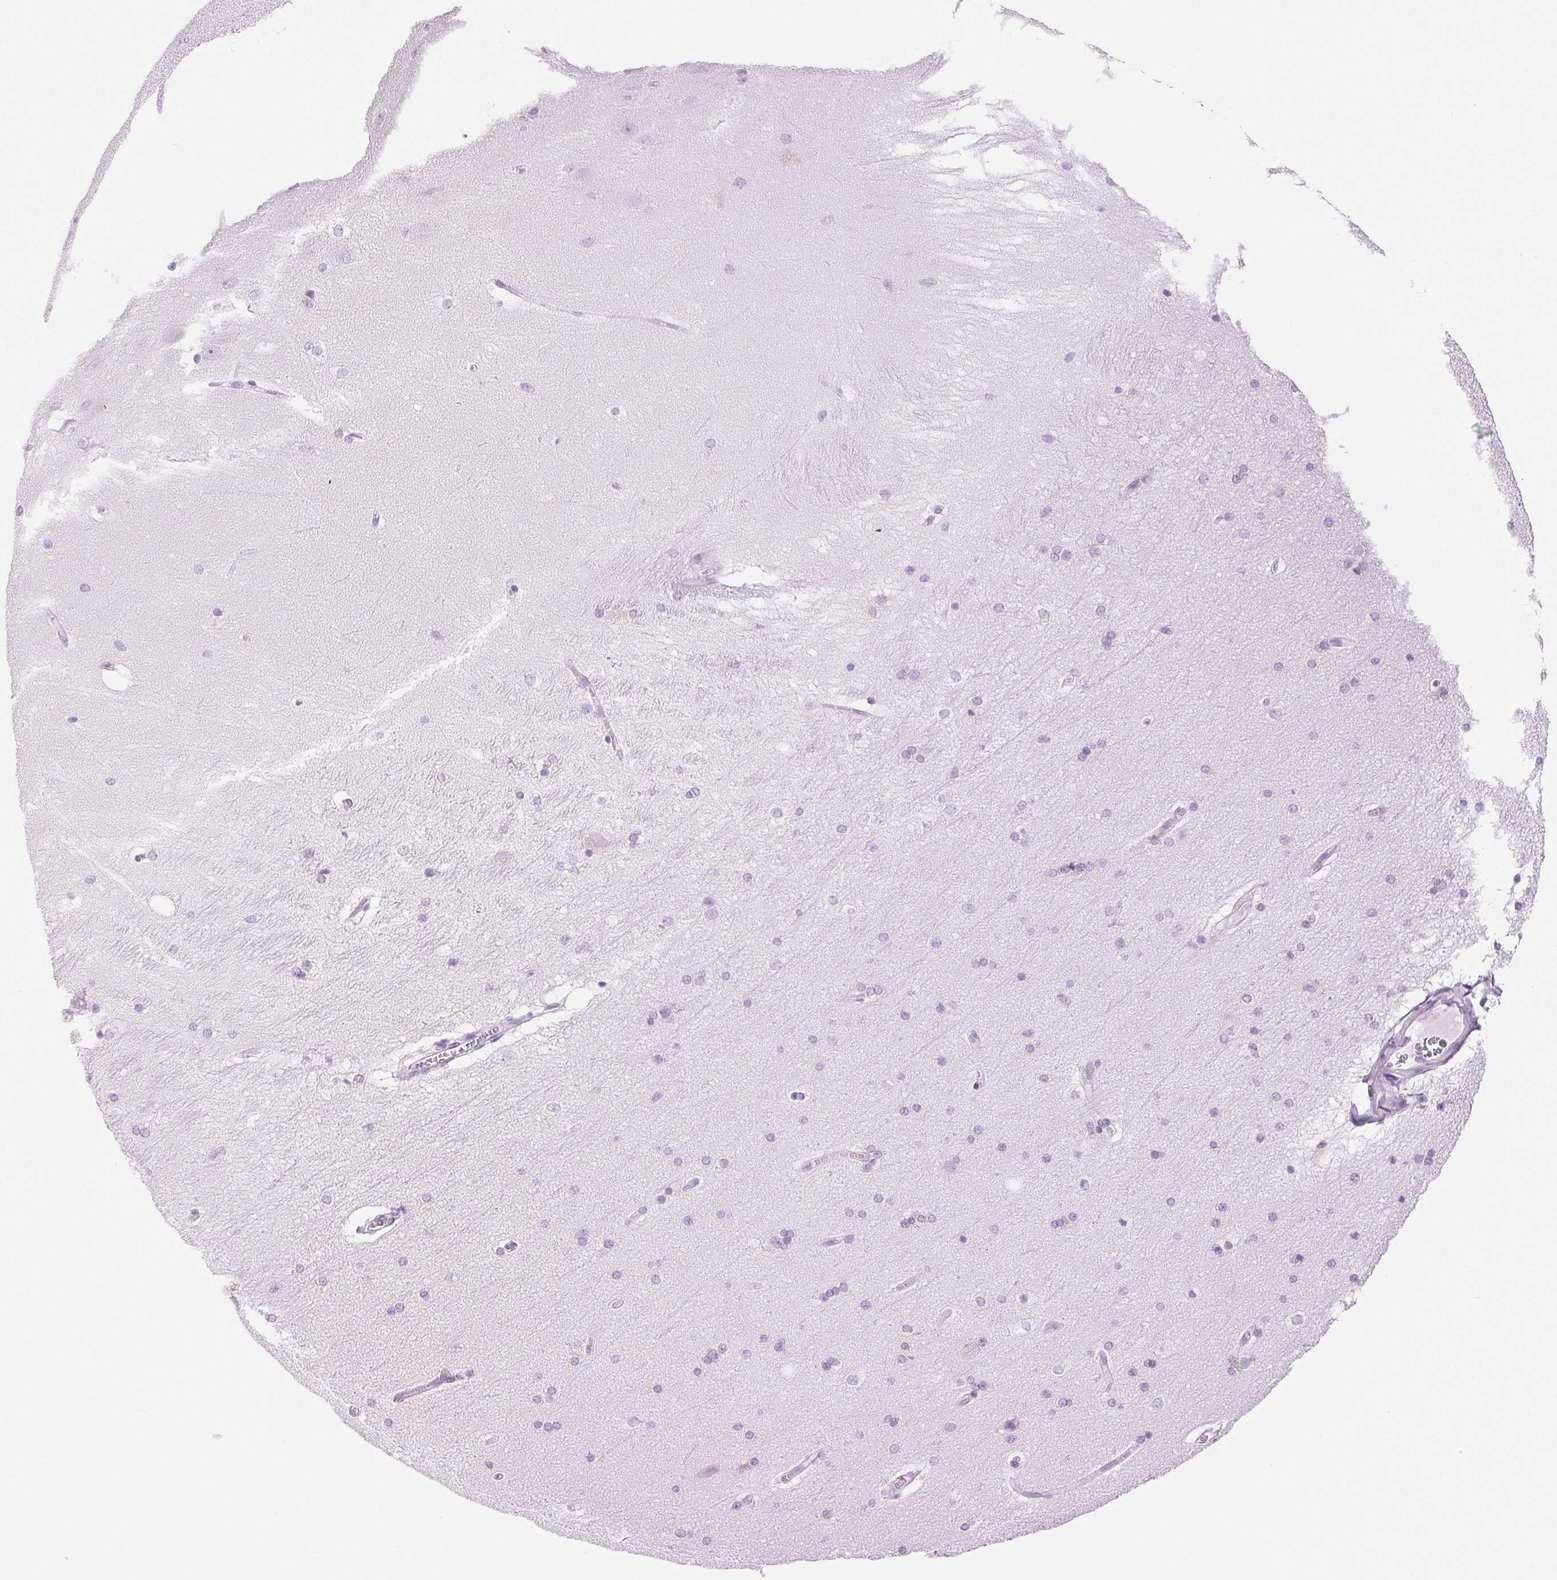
{"staining": {"intensity": "negative", "quantity": "none", "location": "none"}, "tissue": "hippocampus", "cell_type": "Glial cells", "image_type": "normal", "snomed": [{"axis": "morphology", "description": "Normal tissue, NOS"}, {"axis": "topography", "description": "Cerebral cortex"}, {"axis": "topography", "description": "Hippocampus"}], "caption": "A high-resolution image shows IHC staining of benign hippocampus, which exhibits no significant positivity in glial cells. (Immunohistochemistry, brightfield microscopy, high magnification).", "gene": "SERPINB3", "patient": {"sex": "female", "age": 19}}